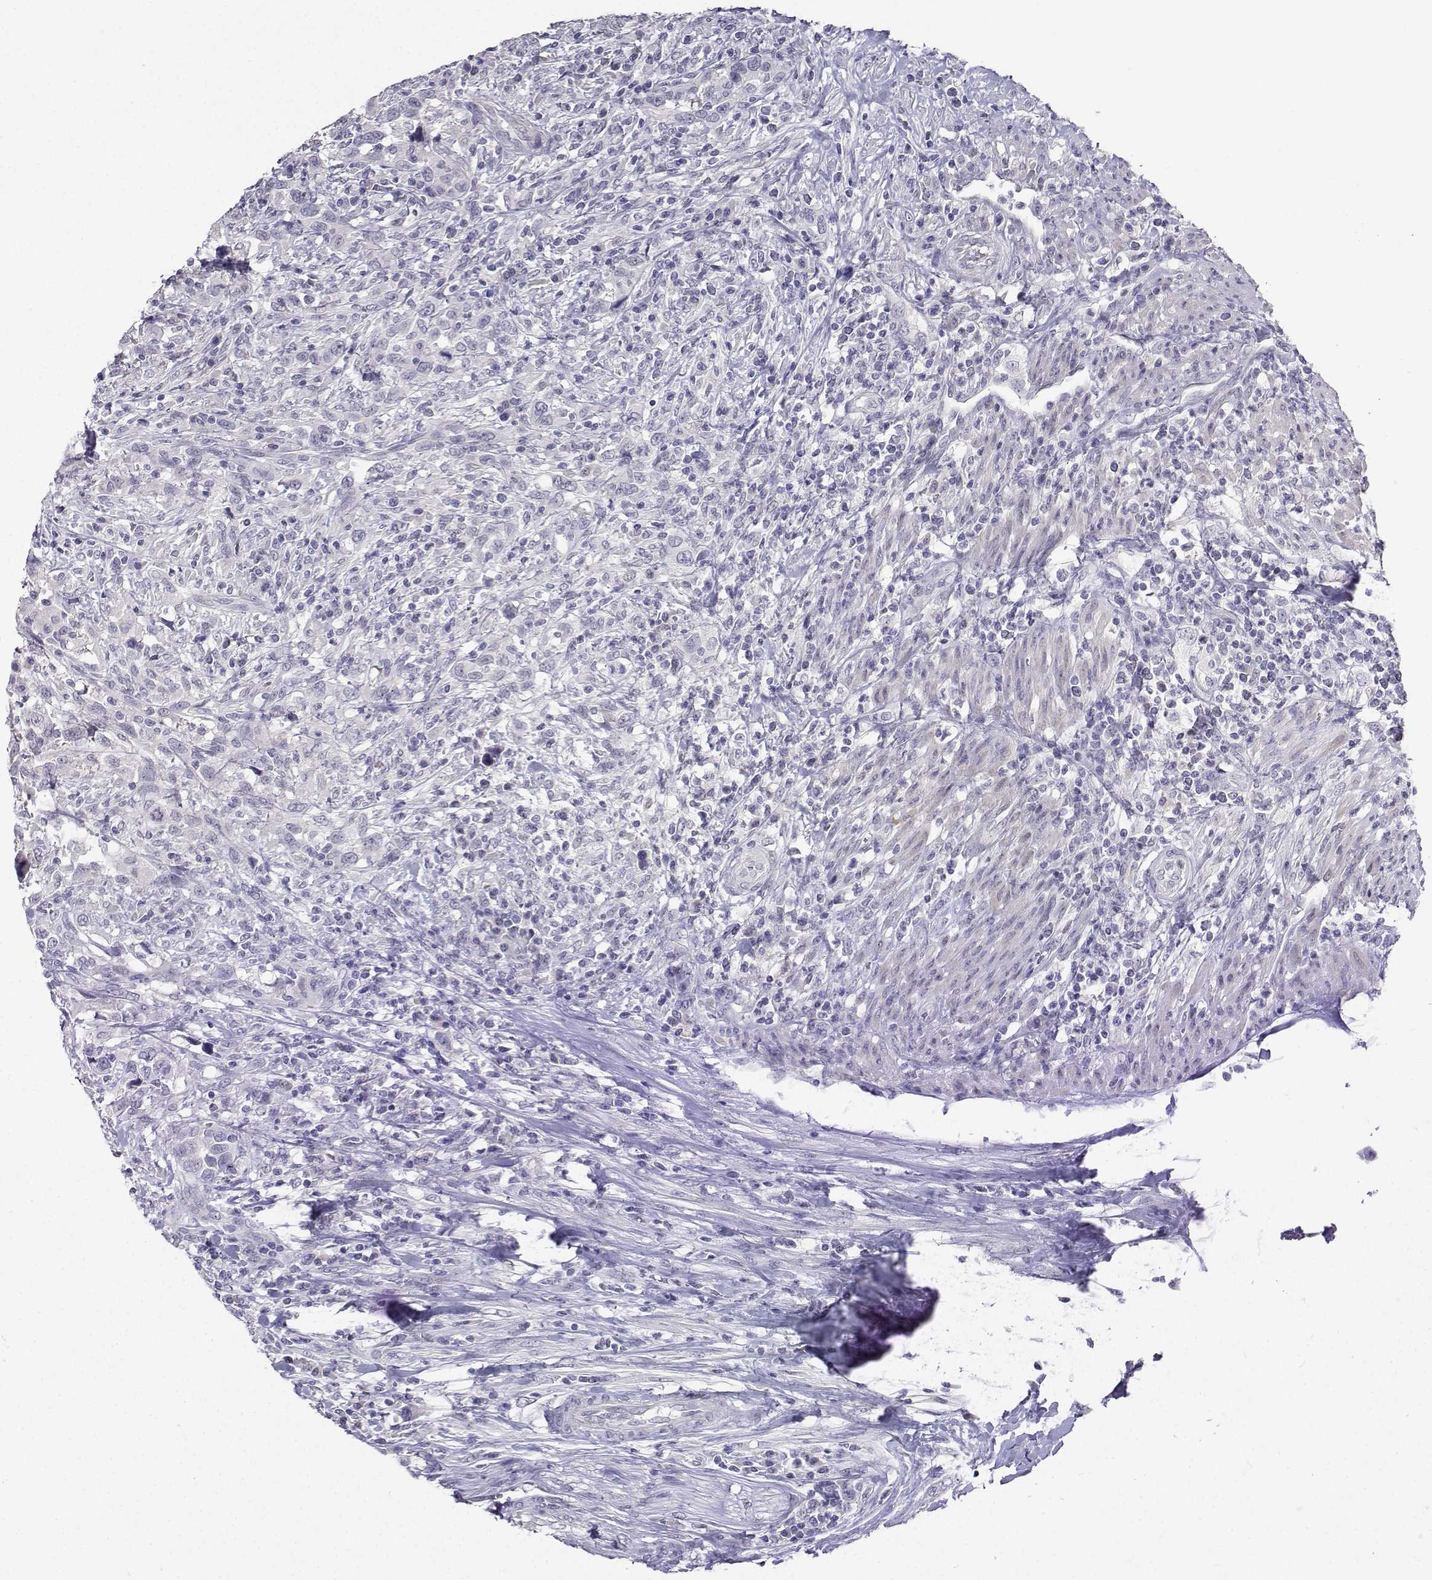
{"staining": {"intensity": "negative", "quantity": "none", "location": "none"}, "tissue": "urothelial cancer", "cell_type": "Tumor cells", "image_type": "cancer", "snomed": [{"axis": "morphology", "description": "Urothelial carcinoma, NOS"}, {"axis": "morphology", "description": "Urothelial carcinoma, High grade"}, {"axis": "topography", "description": "Urinary bladder"}], "caption": "Transitional cell carcinoma stained for a protein using immunohistochemistry (IHC) shows no staining tumor cells.", "gene": "CARTPT", "patient": {"sex": "female", "age": 64}}